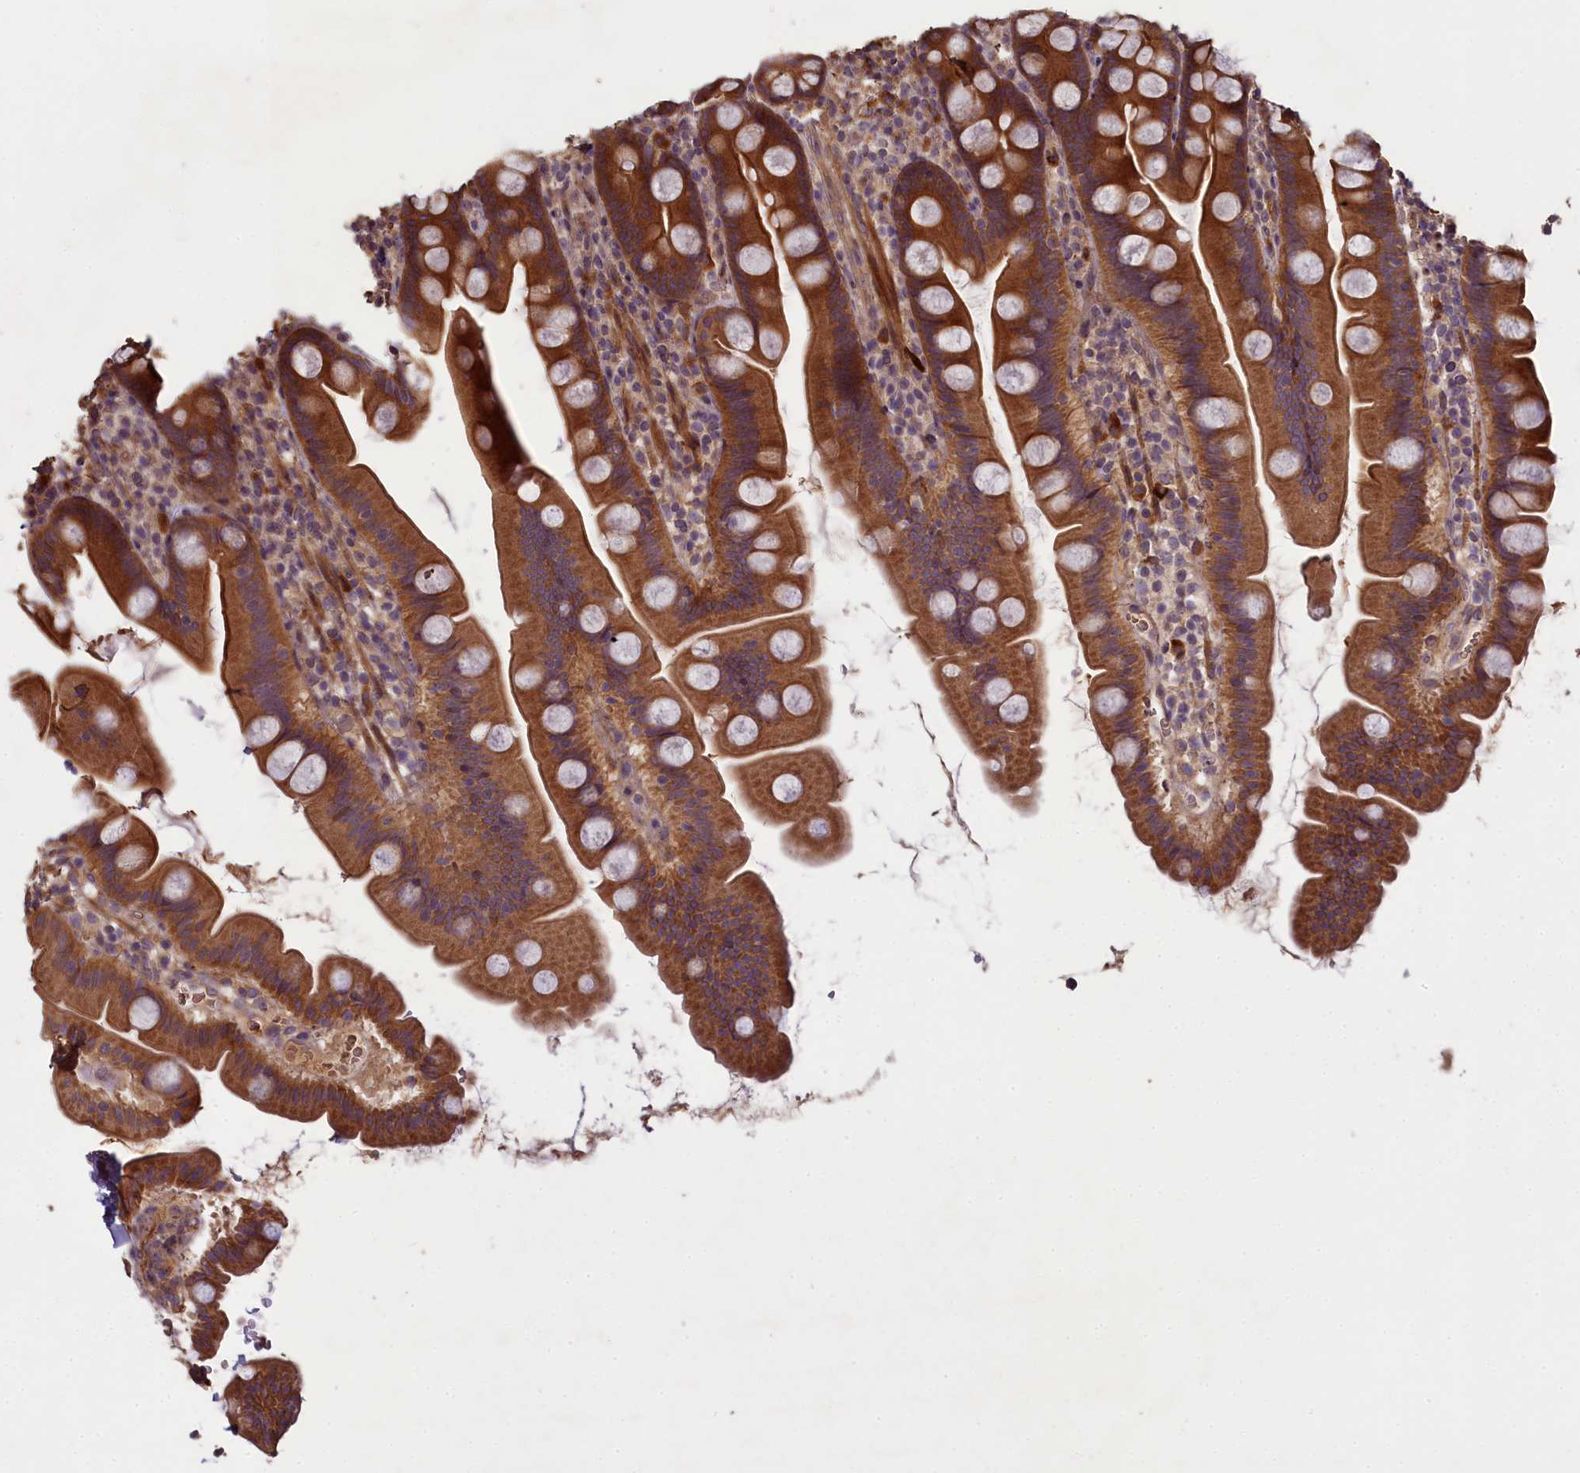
{"staining": {"intensity": "moderate", "quantity": ">75%", "location": "cytoplasmic/membranous"}, "tissue": "small intestine", "cell_type": "Glandular cells", "image_type": "normal", "snomed": [{"axis": "morphology", "description": "Normal tissue, NOS"}, {"axis": "topography", "description": "Small intestine"}], "caption": "A medium amount of moderate cytoplasmic/membranous expression is seen in about >75% of glandular cells in benign small intestine.", "gene": "NUDT6", "patient": {"sex": "female", "age": 68}}